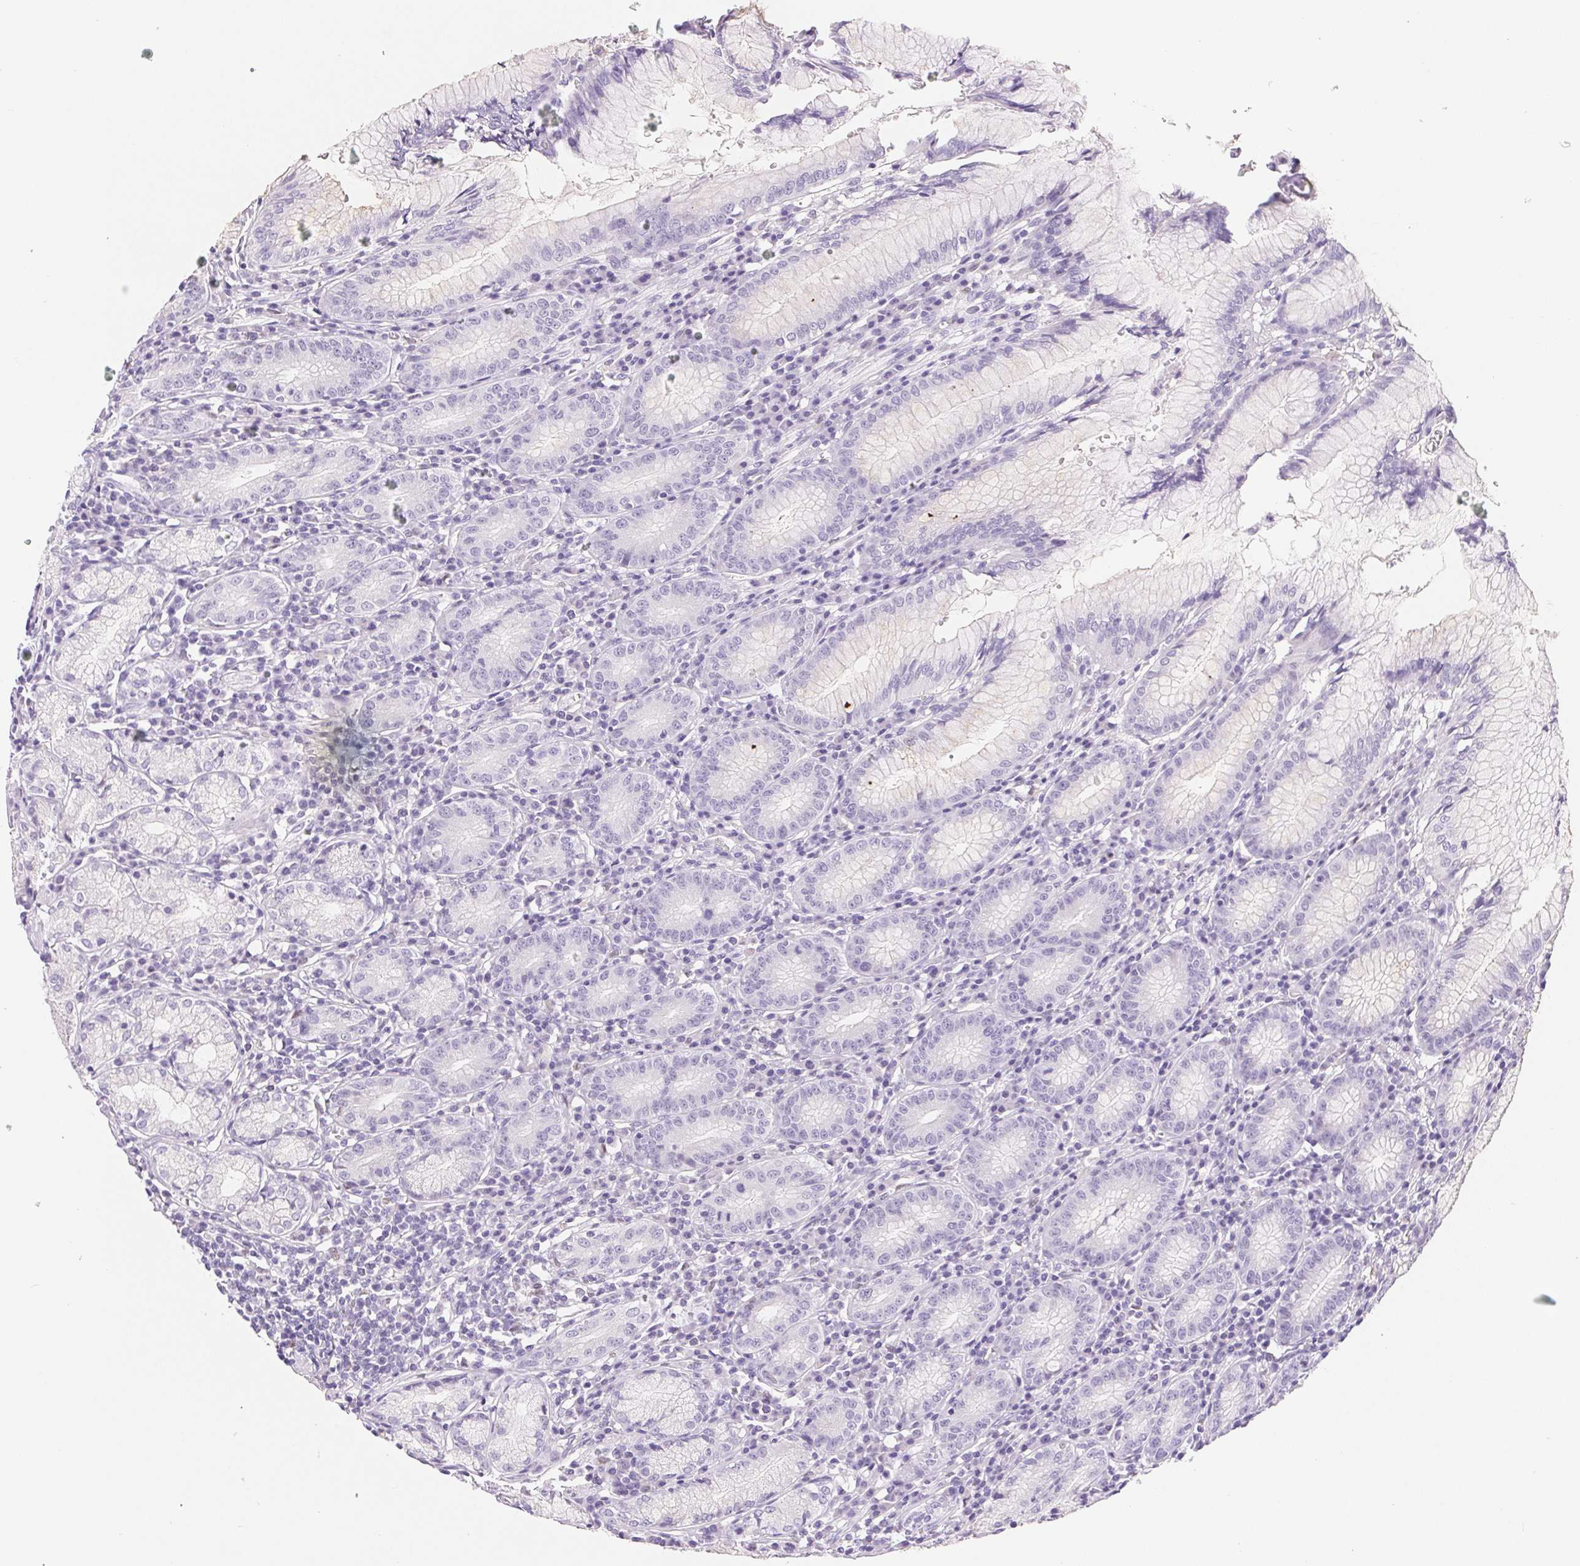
{"staining": {"intensity": "negative", "quantity": "none", "location": "none"}, "tissue": "stomach", "cell_type": "Glandular cells", "image_type": "normal", "snomed": [{"axis": "morphology", "description": "Normal tissue, NOS"}, {"axis": "topography", "description": "Stomach"}], "caption": "A high-resolution image shows immunohistochemistry staining of normal stomach, which reveals no significant expression in glandular cells. The staining is performed using DAB brown chromogen with nuclei counter-stained in using hematoxylin.", "gene": "ASGR2", "patient": {"sex": "male", "age": 55}}